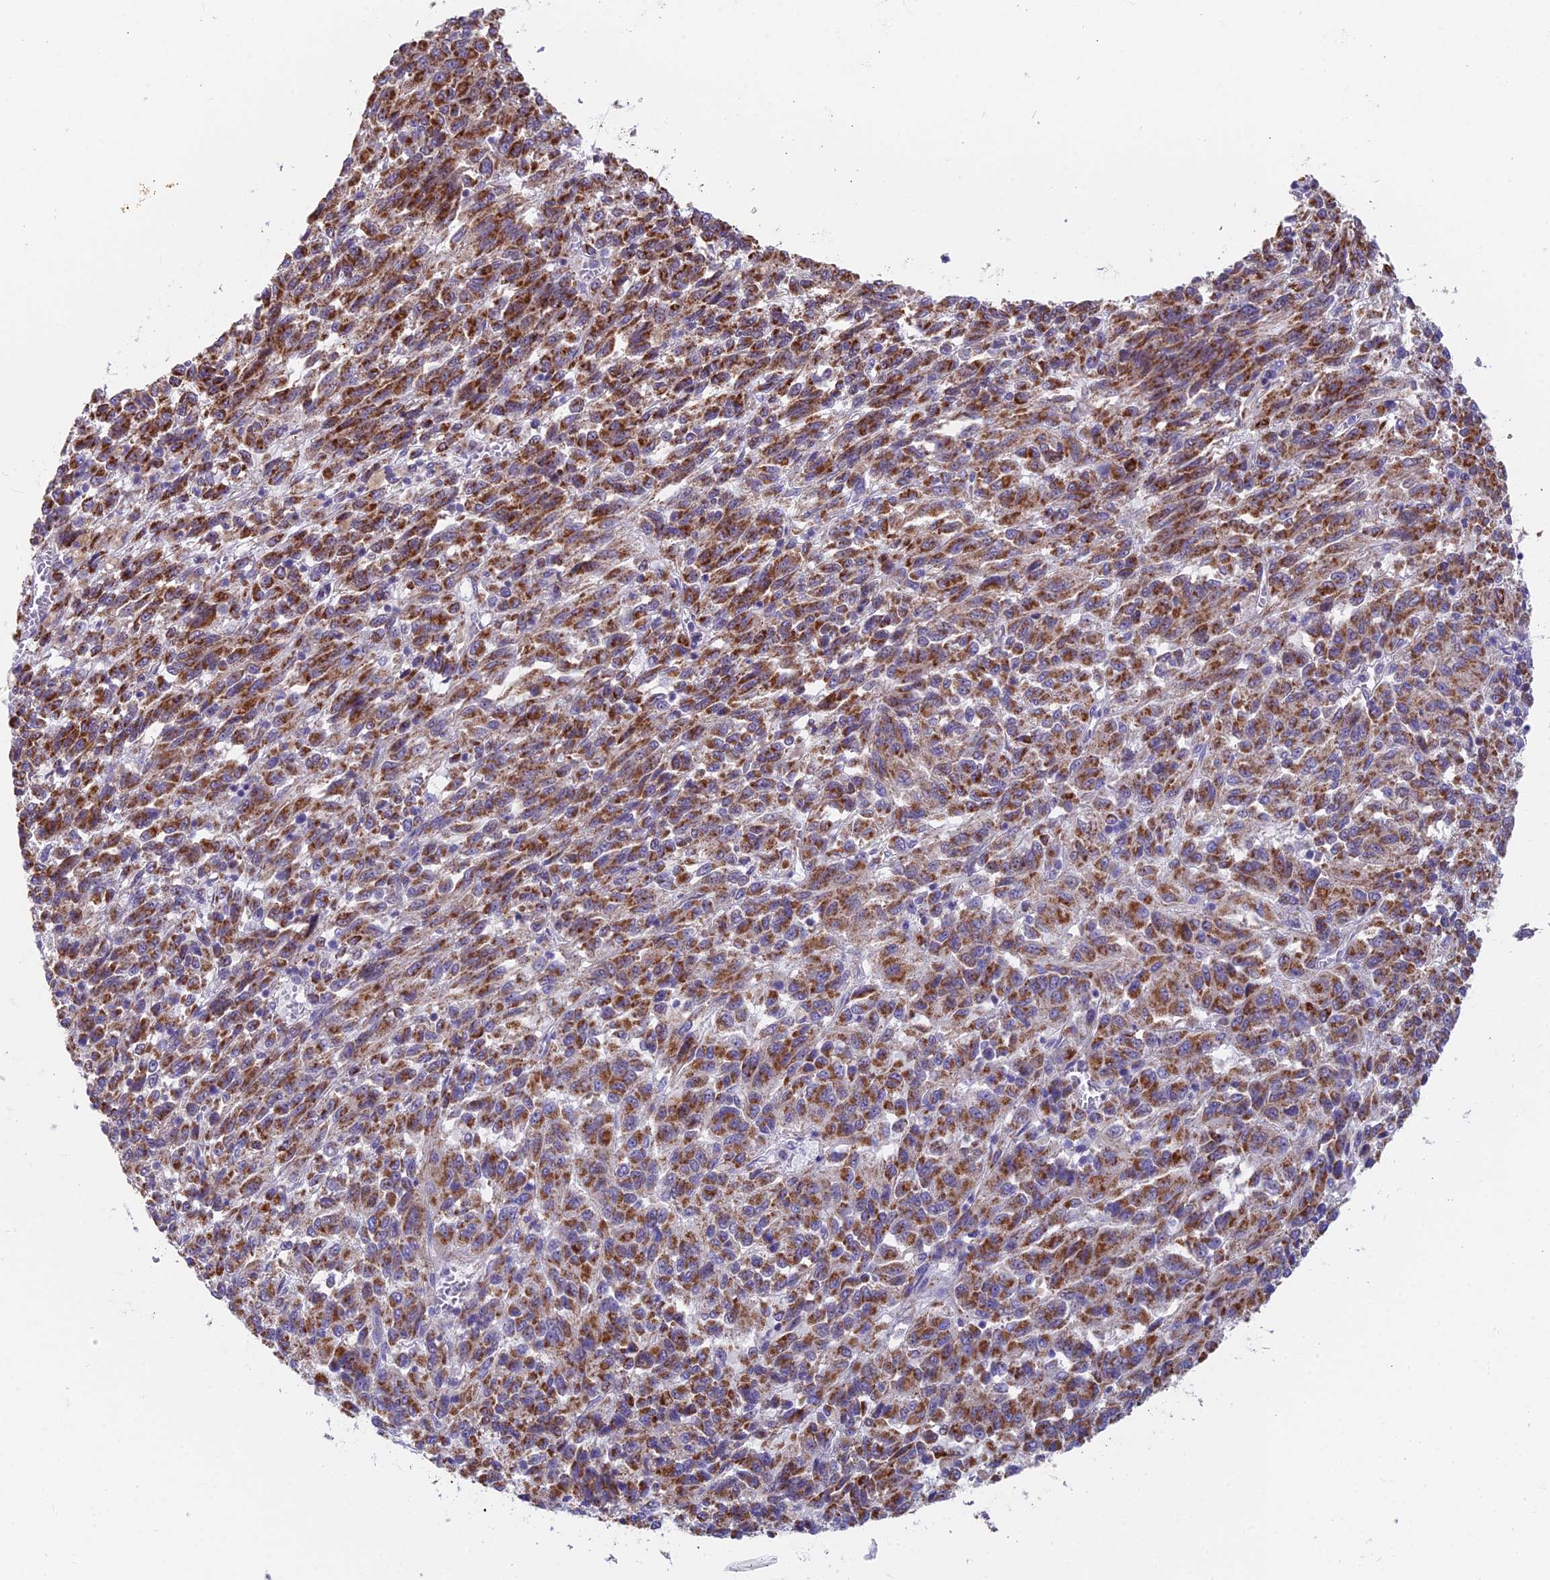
{"staining": {"intensity": "strong", "quantity": ">75%", "location": "cytoplasmic/membranous"}, "tissue": "melanoma", "cell_type": "Tumor cells", "image_type": "cancer", "snomed": [{"axis": "morphology", "description": "Malignant melanoma, Metastatic site"}, {"axis": "topography", "description": "Lung"}], "caption": "Malignant melanoma (metastatic site) tissue demonstrates strong cytoplasmic/membranous positivity in approximately >75% of tumor cells", "gene": "TBC1D20", "patient": {"sex": "male", "age": 64}}